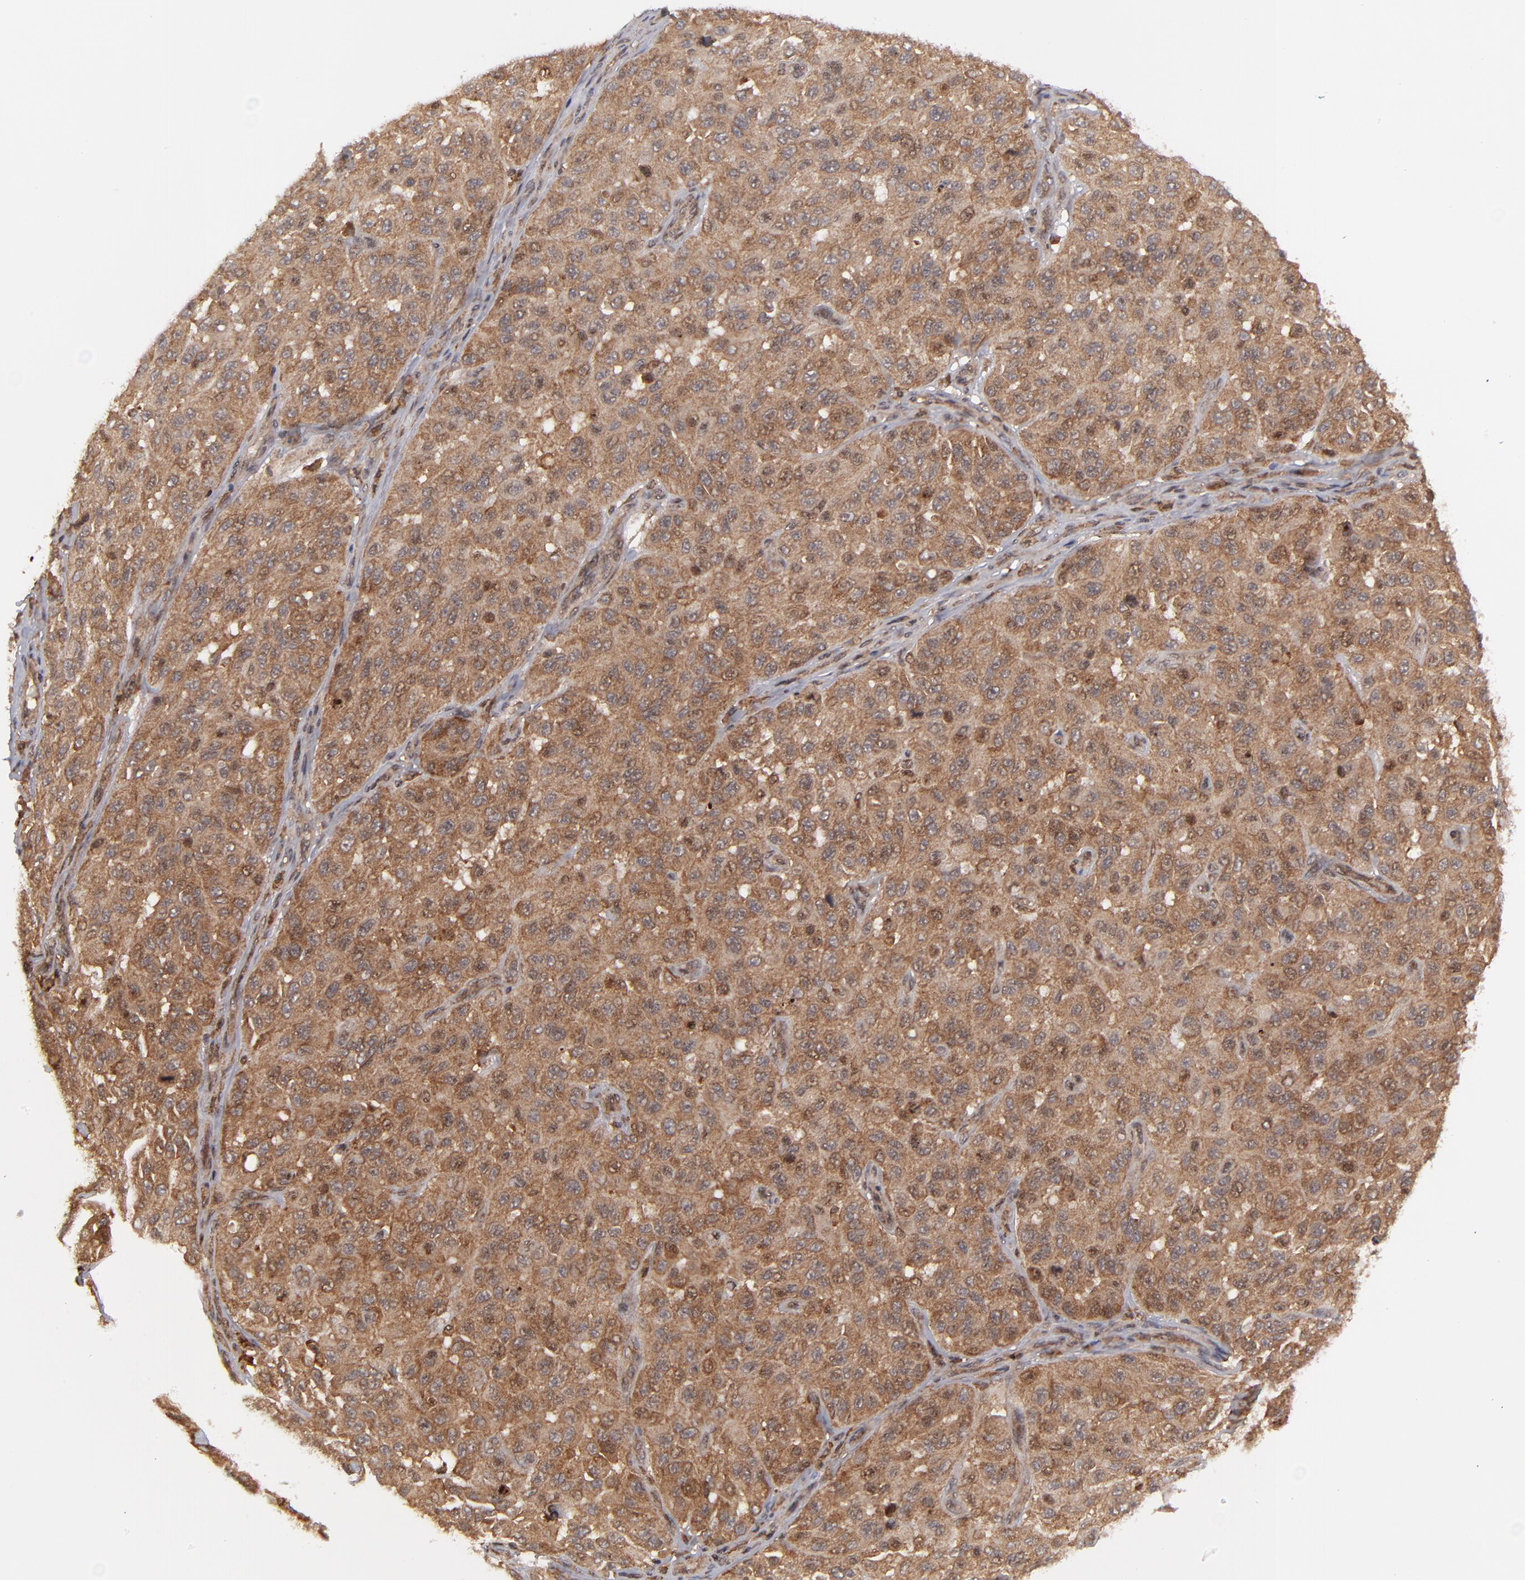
{"staining": {"intensity": "strong", "quantity": ">75%", "location": "cytoplasmic/membranous,nuclear"}, "tissue": "melanoma", "cell_type": "Tumor cells", "image_type": "cancer", "snomed": [{"axis": "morphology", "description": "Malignant melanoma, NOS"}, {"axis": "topography", "description": "Skin"}], "caption": "High-magnification brightfield microscopy of malignant melanoma stained with DAB (brown) and counterstained with hematoxylin (blue). tumor cells exhibit strong cytoplasmic/membranous and nuclear expression is present in about>75% of cells.", "gene": "RGS6", "patient": {"sex": "male", "age": 30}}